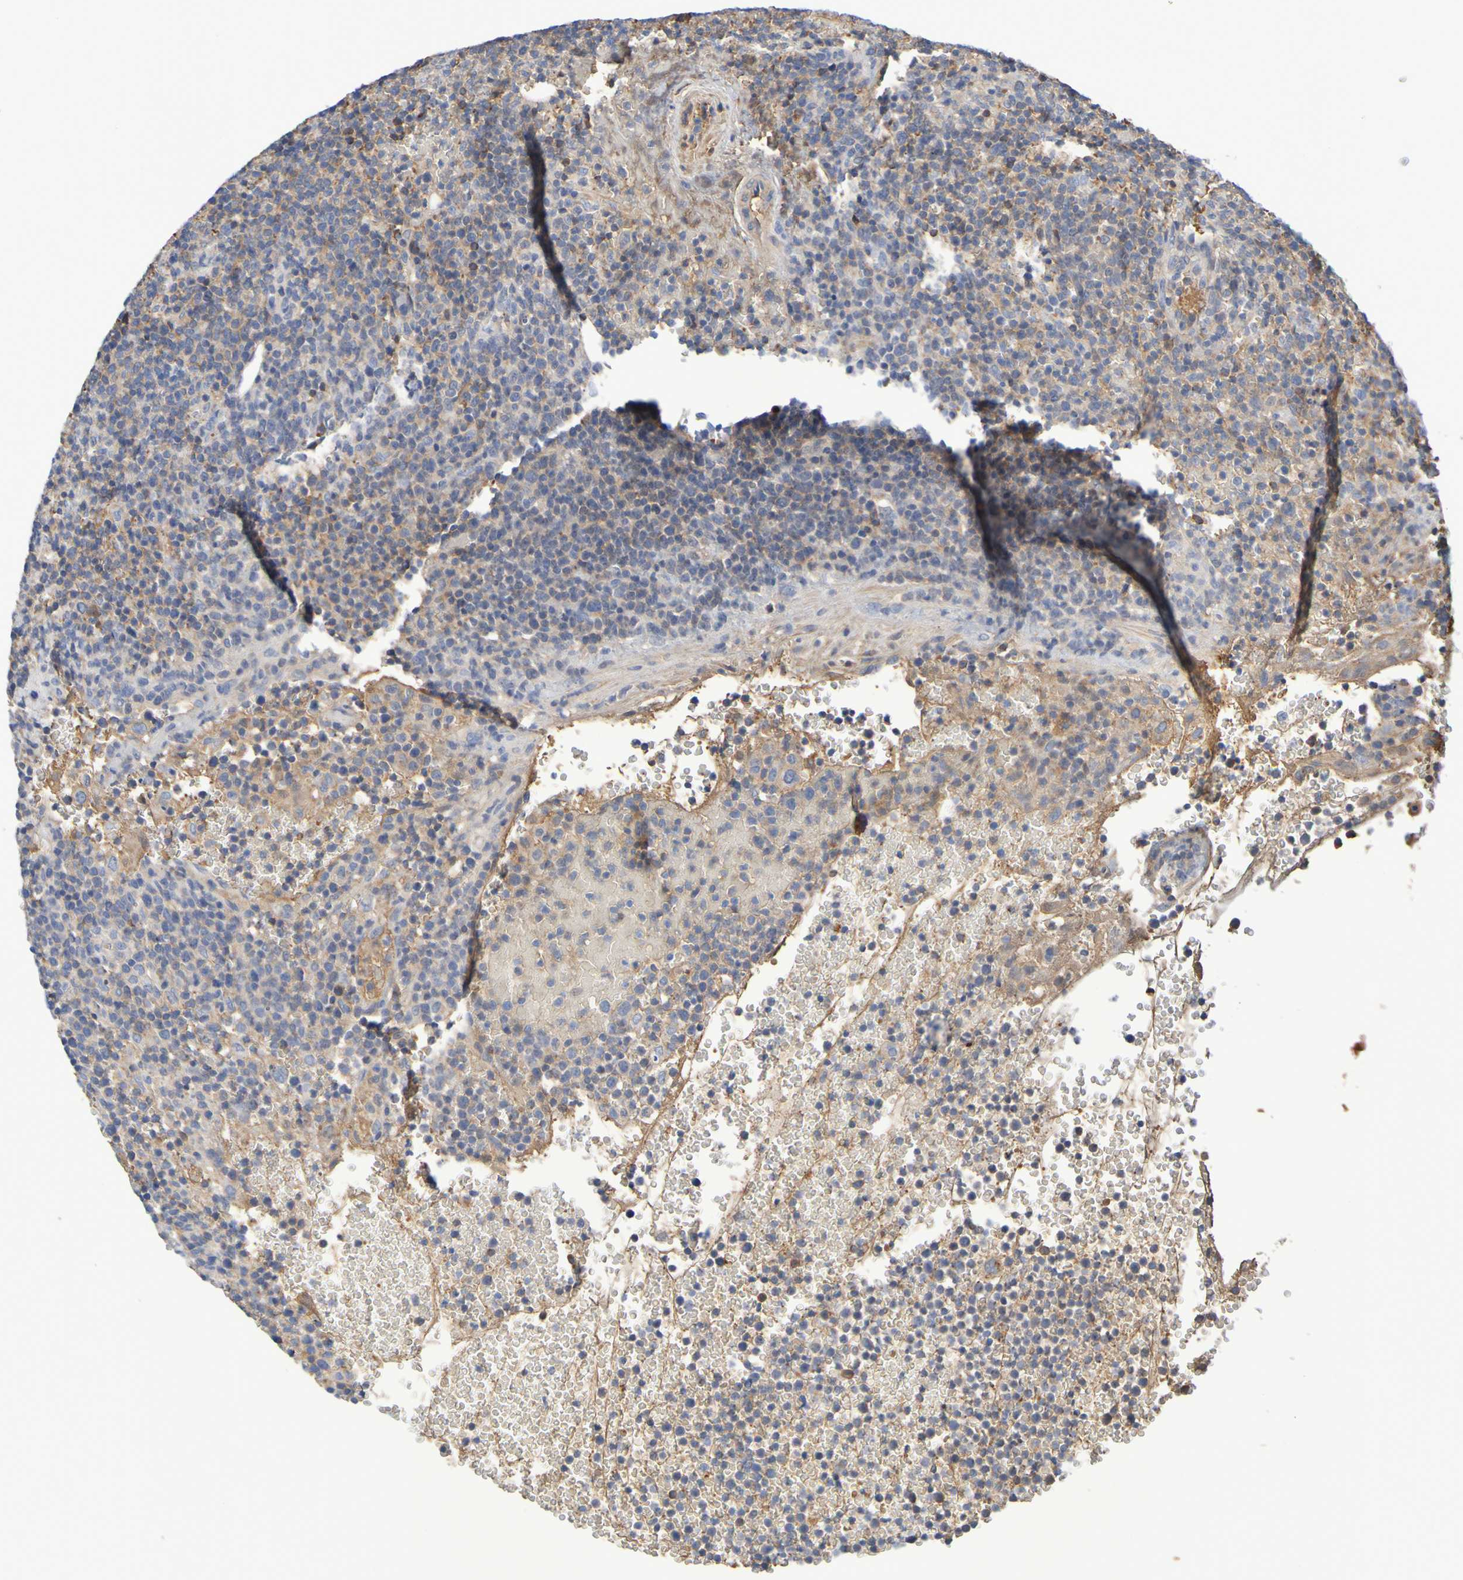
{"staining": {"intensity": "weak", "quantity": "25%-75%", "location": "cytoplasmic/membranous"}, "tissue": "lymphoma", "cell_type": "Tumor cells", "image_type": "cancer", "snomed": [{"axis": "morphology", "description": "Malignant lymphoma, non-Hodgkin's type, High grade"}, {"axis": "topography", "description": "Lymph node"}], "caption": "Lymphoma stained with a brown dye shows weak cytoplasmic/membranous positive expression in about 25%-75% of tumor cells.", "gene": "GAB3", "patient": {"sex": "male", "age": 61}}